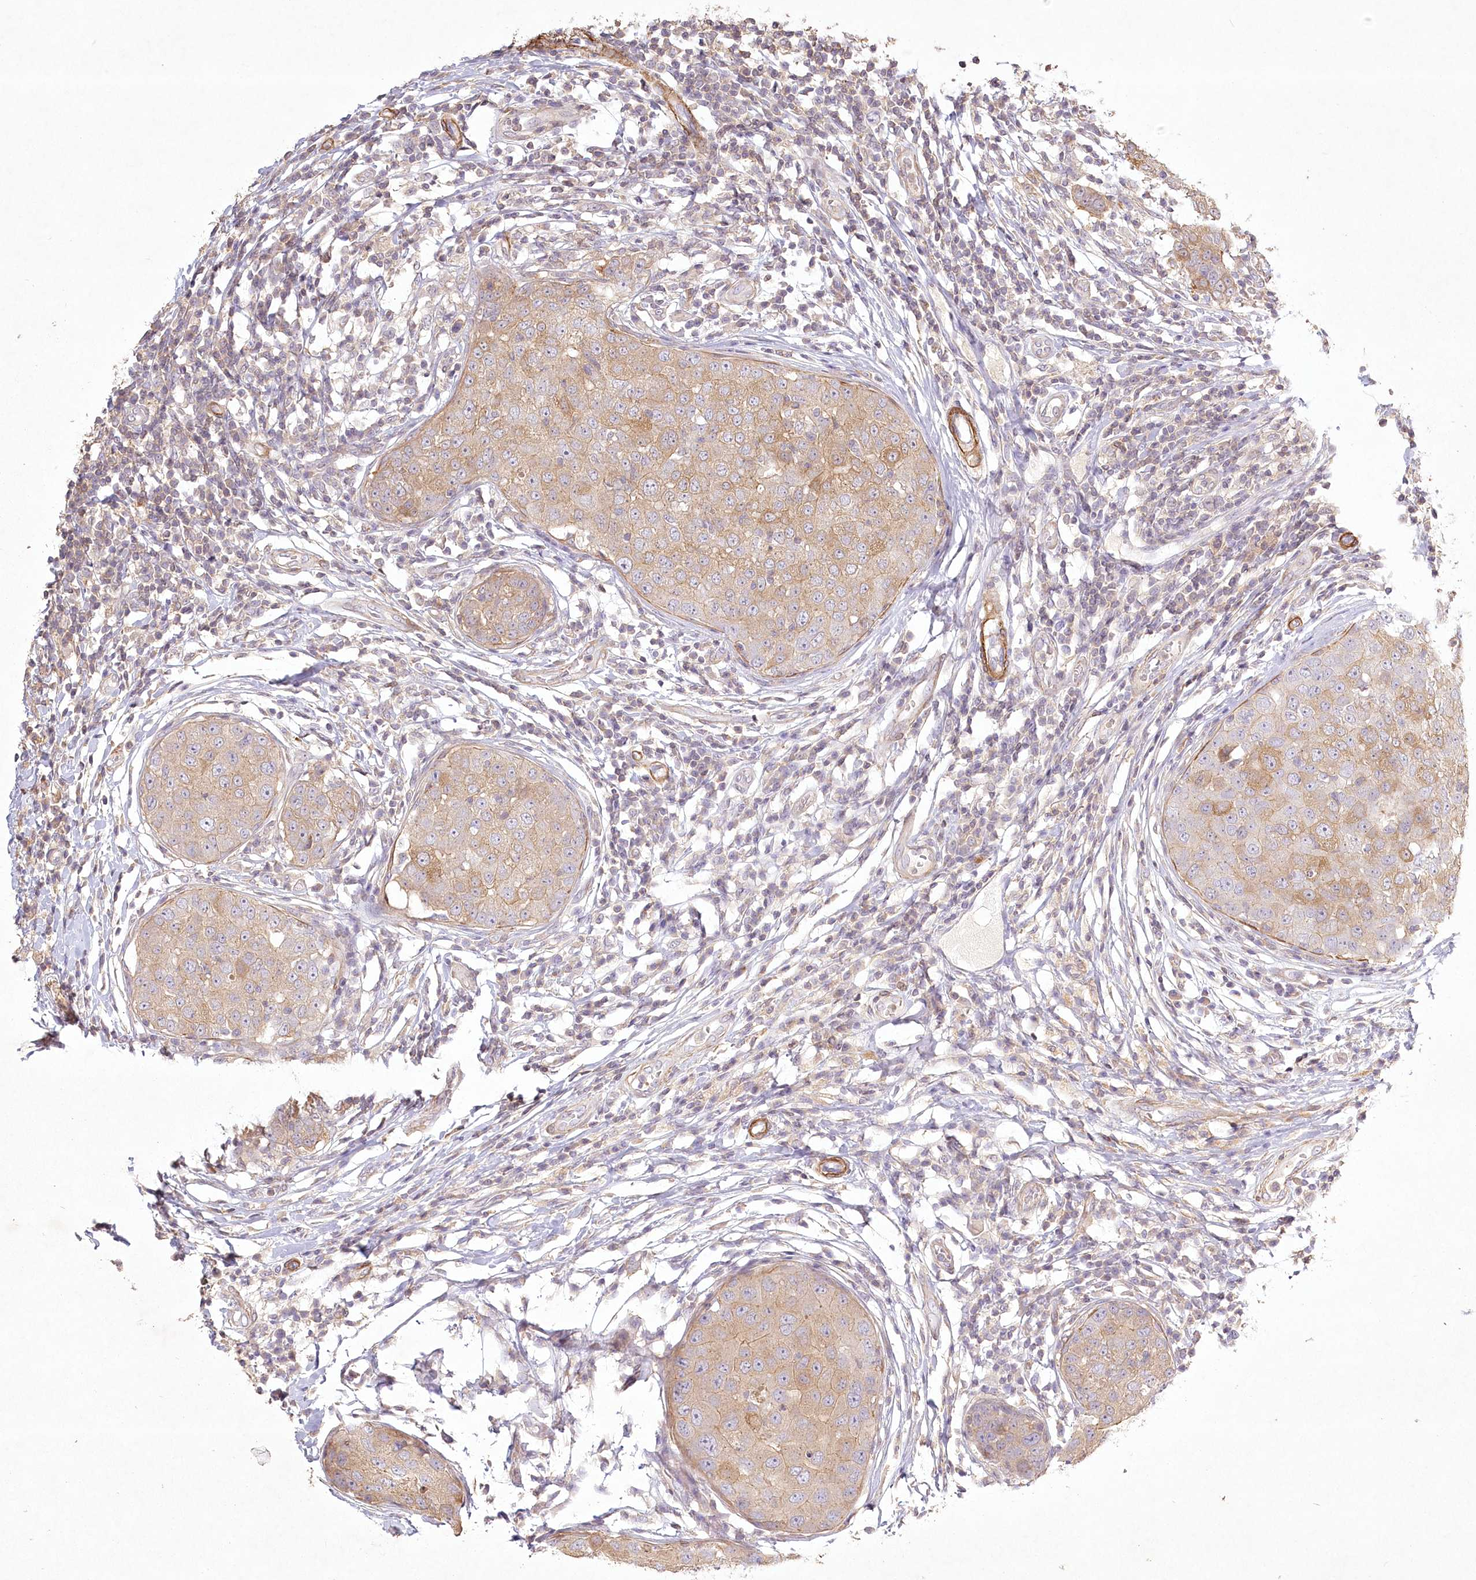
{"staining": {"intensity": "moderate", "quantity": "25%-75%", "location": "cytoplasmic/membranous"}, "tissue": "breast cancer", "cell_type": "Tumor cells", "image_type": "cancer", "snomed": [{"axis": "morphology", "description": "Duct carcinoma"}, {"axis": "topography", "description": "Breast"}], "caption": "Immunohistochemistry (IHC) histopathology image of human breast cancer (infiltrating ductal carcinoma) stained for a protein (brown), which reveals medium levels of moderate cytoplasmic/membranous positivity in approximately 25%-75% of tumor cells.", "gene": "INPP4B", "patient": {"sex": "female", "age": 27}}